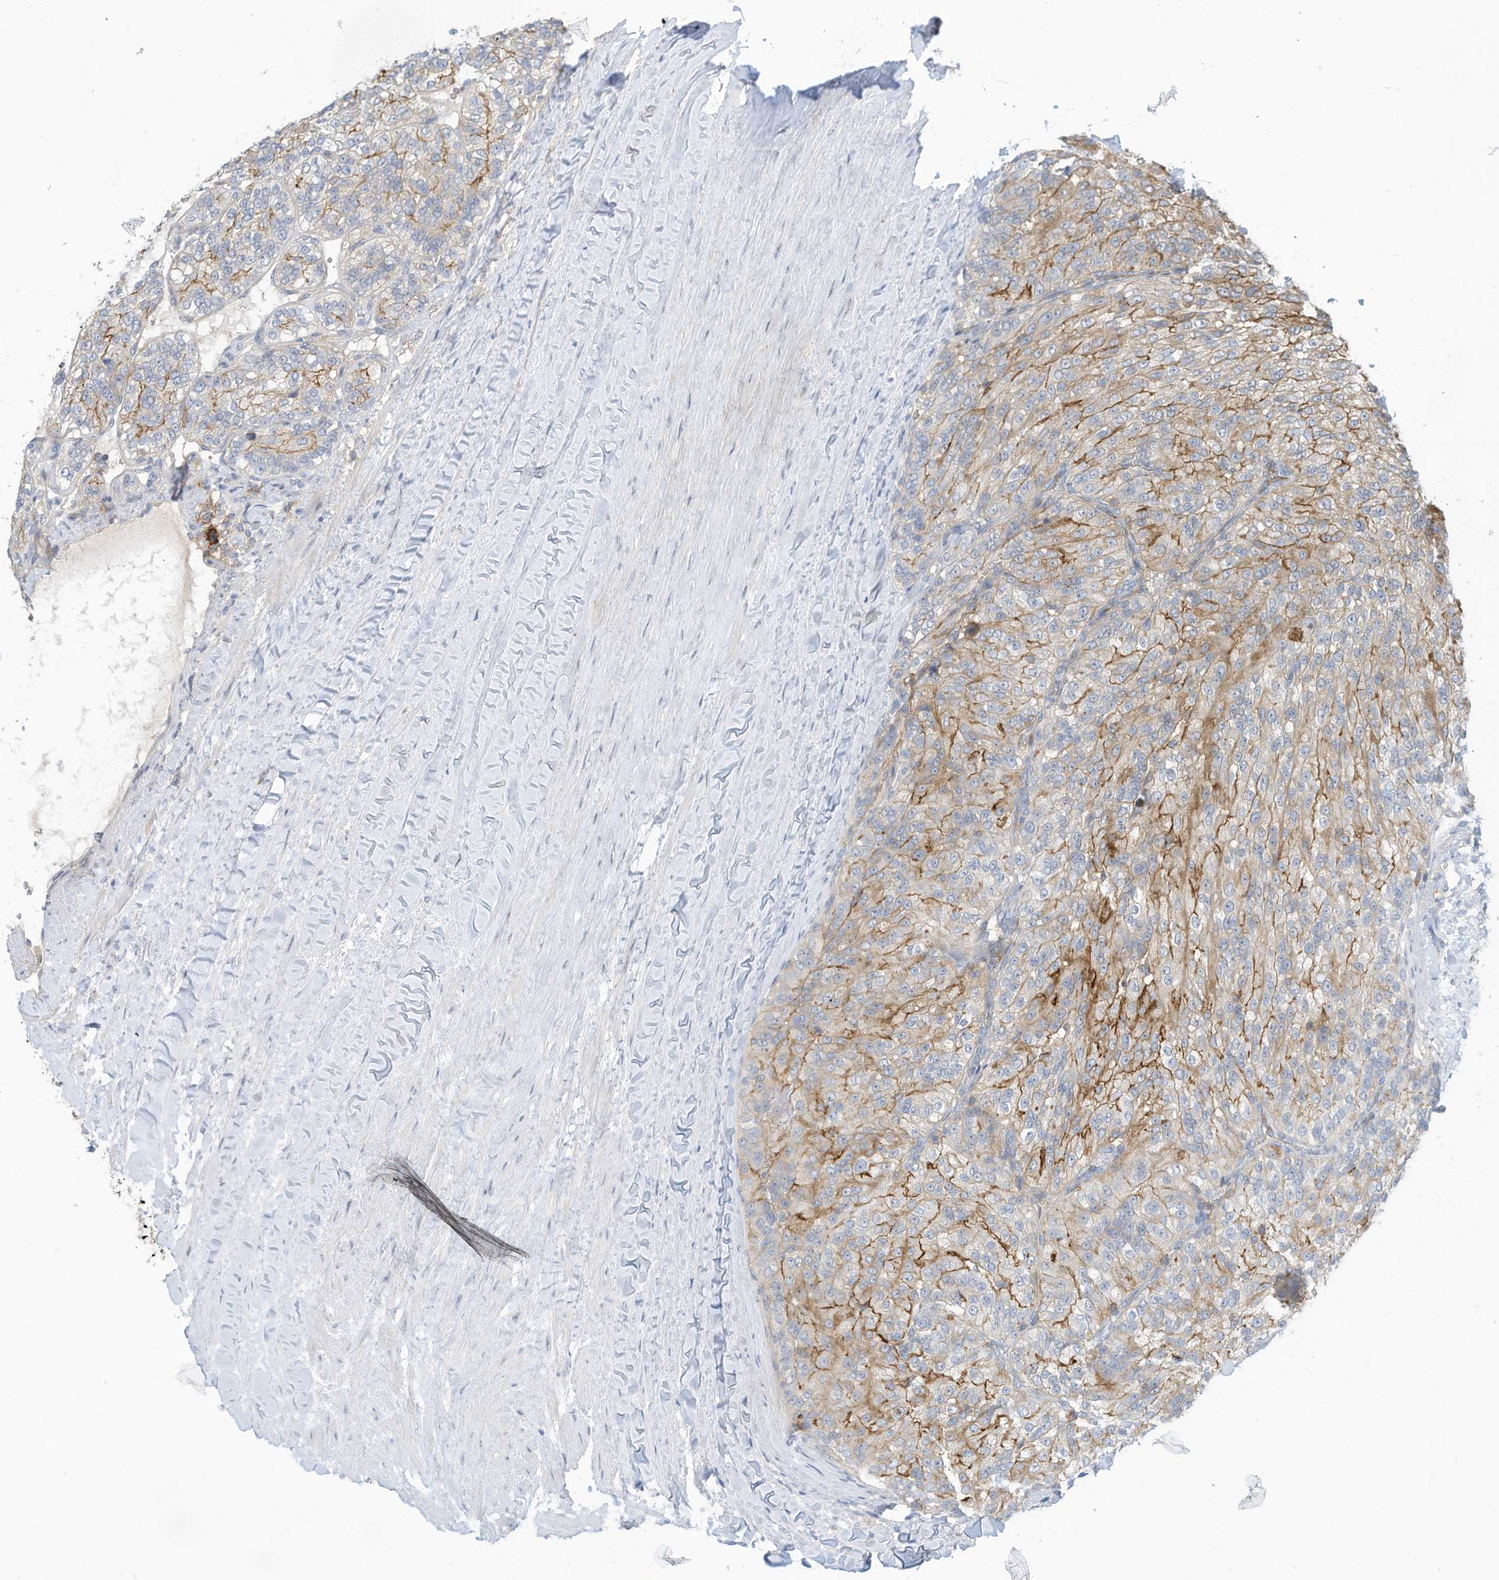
{"staining": {"intensity": "moderate", "quantity": ">75%", "location": "cytoplasmic/membranous"}, "tissue": "renal cancer", "cell_type": "Tumor cells", "image_type": "cancer", "snomed": [{"axis": "morphology", "description": "Adenocarcinoma, NOS"}, {"axis": "topography", "description": "Kidney"}], "caption": "Renal adenocarcinoma stained with a protein marker reveals moderate staining in tumor cells.", "gene": "SLC1A5", "patient": {"sex": "female", "age": 63}}